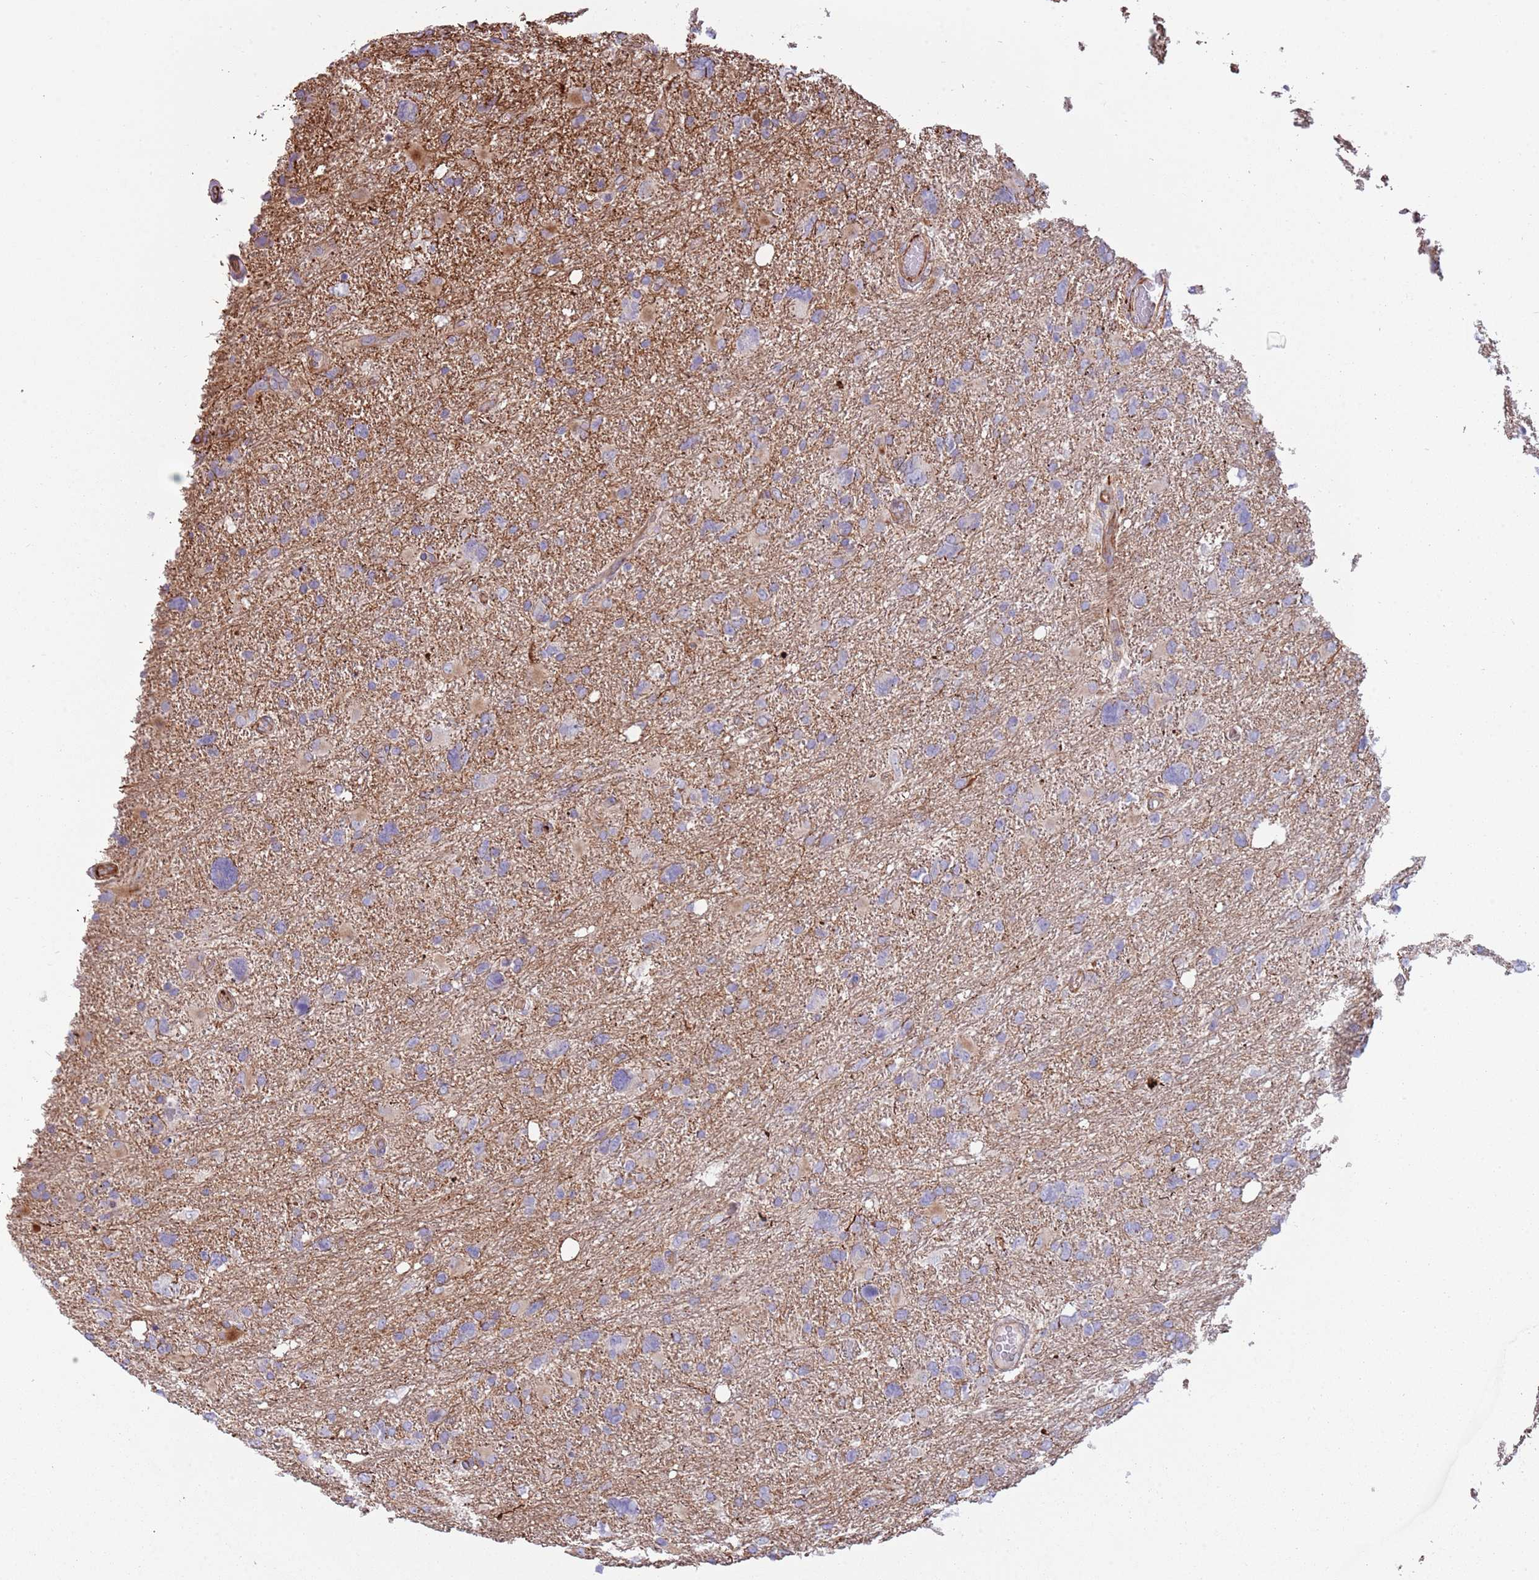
{"staining": {"intensity": "weak", "quantity": "<25%", "location": "cytoplasmic/membranous"}, "tissue": "glioma", "cell_type": "Tumor cells", "image_type": "cancer", "snomed": [{"axis": "morphology", "description": "Glioma, malignant, High grade"}, {"axis": "topography", "description": "Brain"}], "caption": "Immunohistochemistry of malignant glioma (high-grade) demonstrates no expression in tumor cells.", "gene": "MOGAT1", "patient": {"sex": "male", "age": 61}}